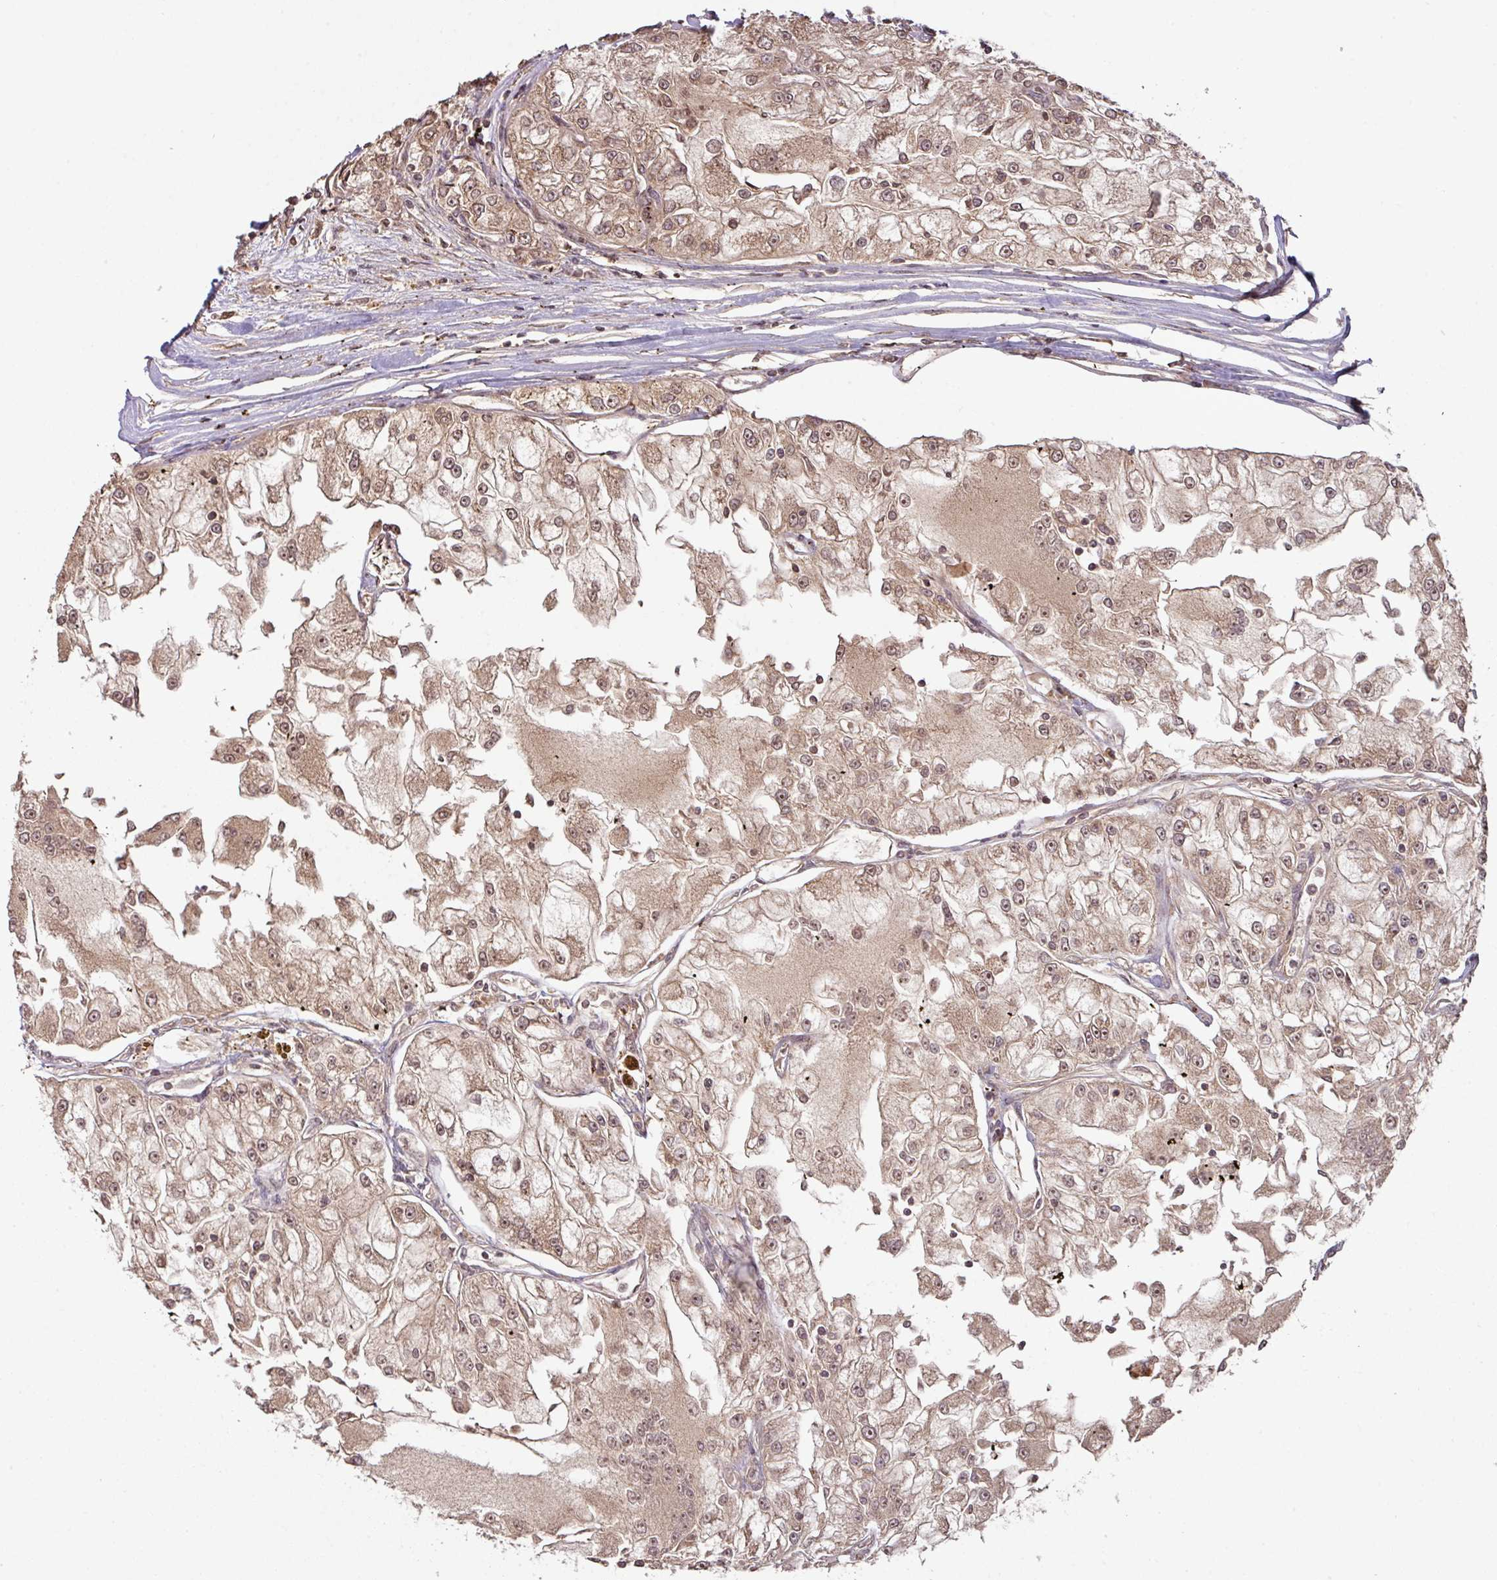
{"staining": {"intensity": "moderate", "quantity": ">75%", "location": "cytoplasmic/membranous,nuclear"}, "tissue": "renal cancer", "cell_type": "Tumor cells", "image_type": "cancer", "snomed": [{"axis": "morphology", "description": "Adenocarcinoma, NOS"}, {"axis": "topography", "description": "Kidney"}], "caption": "Immunohistochemistry photomicrograph of neoplastic tissue: human adenocarcinoma (renal) stained using IHC exhibits medium levels of moderate protein expression localized specifically in the cytoplasmic/membranous and nuclear of tumor cells, appearing as a cytoplasmic/membranous and nuclear brown color.", "gene": "MRRF", "patient": {"sex": "female", "age": 72}}